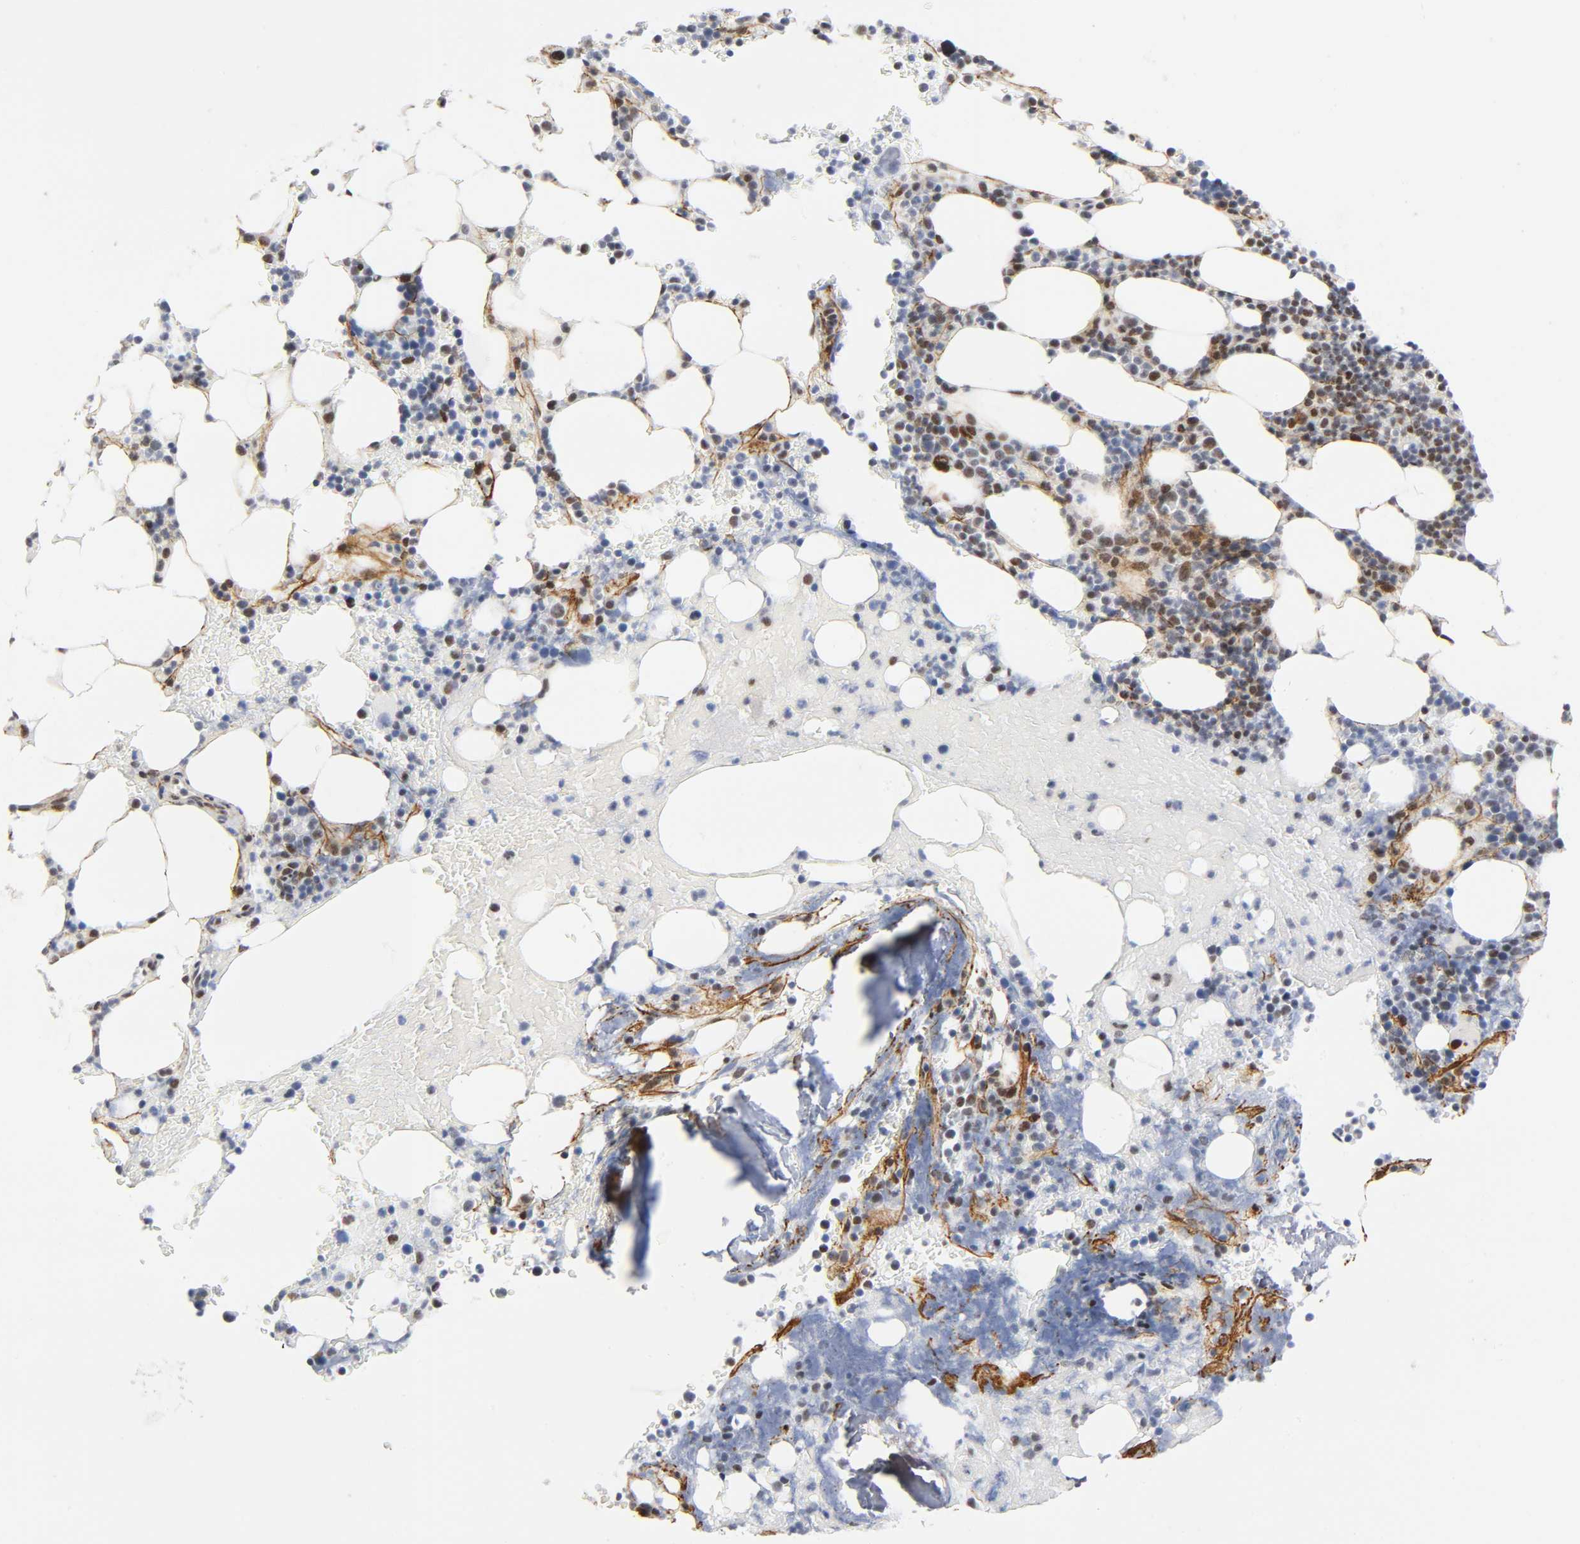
{"staining": {"intensity": "moderate", "quantity": "<25%", "location": "nuclear"}, "tissue": "bone marrow", "cell_type": "Hematopoietic cells", "image_type": "normal", "snomed": [{"axis": "morphology", "description": "Normal tissue, NOS"}, {"axis": "topography", "description": "Bone marrow"}], "caption": "Immunohistochemical staining of normal bone marrow reveals <25% levels of moderate nuclear protein staining in approximately <25% of hematopoietic cells. (brown staining indicates protein expression, while blue staining denotes nuclei).", "gene": "DIDO1", "patient": {"sex": "female", "age": 73}}